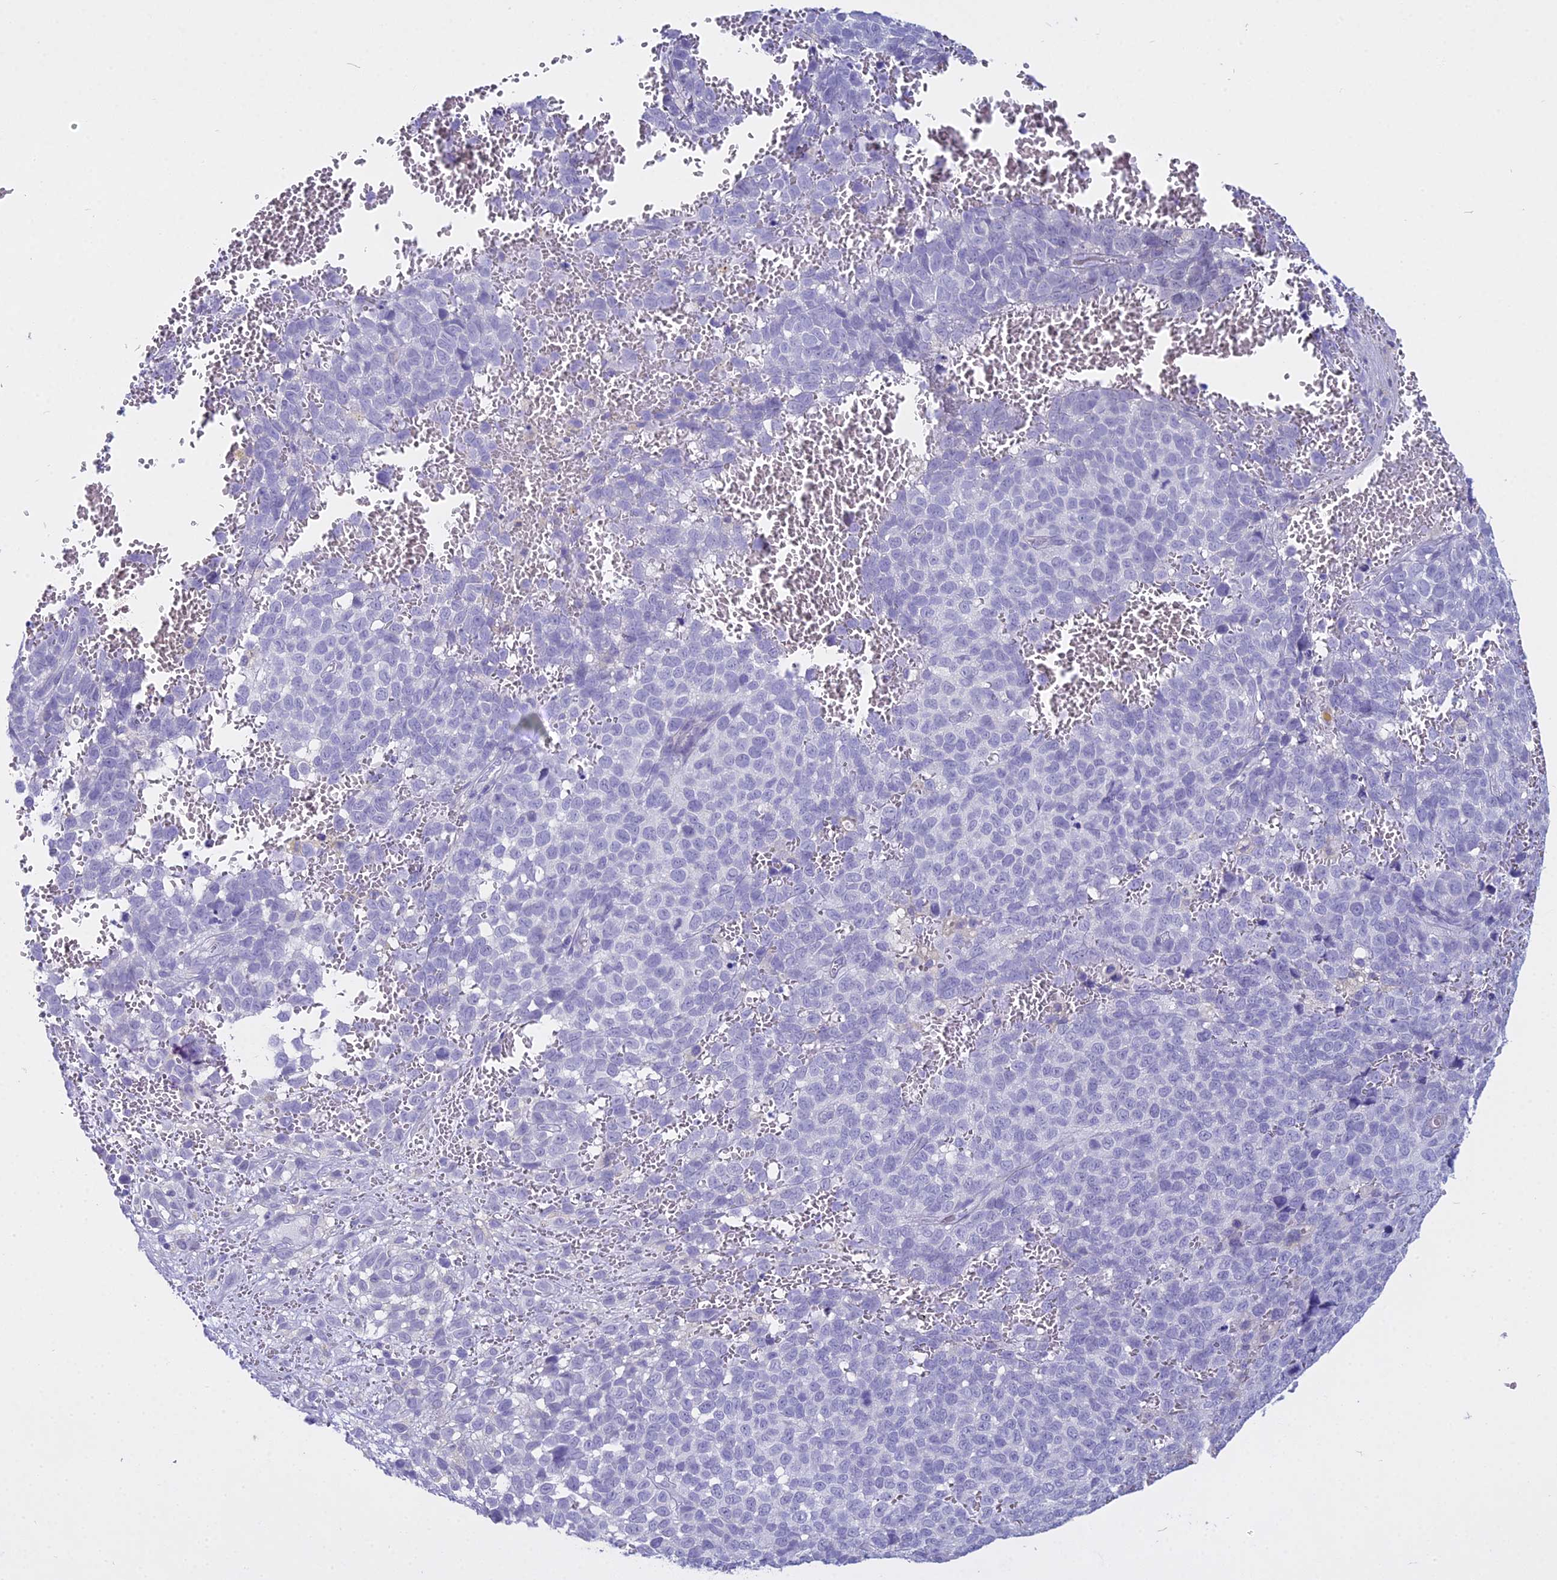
{"staining": {"intensity": "negative", "quantity": "none", "location": "none"}, "tissue": "melanoma", "cell_type": "Tumor cells", "image_type": "cancer", "snomed": [{"axis": "morphology", "description": "Malignant melanoma, NOS"}, {"axis": "topography", "description": "Nose, NOS"}], "caption": "High power microscopy micrograph of an IHC image of malignant melanoma, revealing no significant staining in tumor cells.", "gene": "ALPP", "patient": {"sex": "female", "age": 48}}